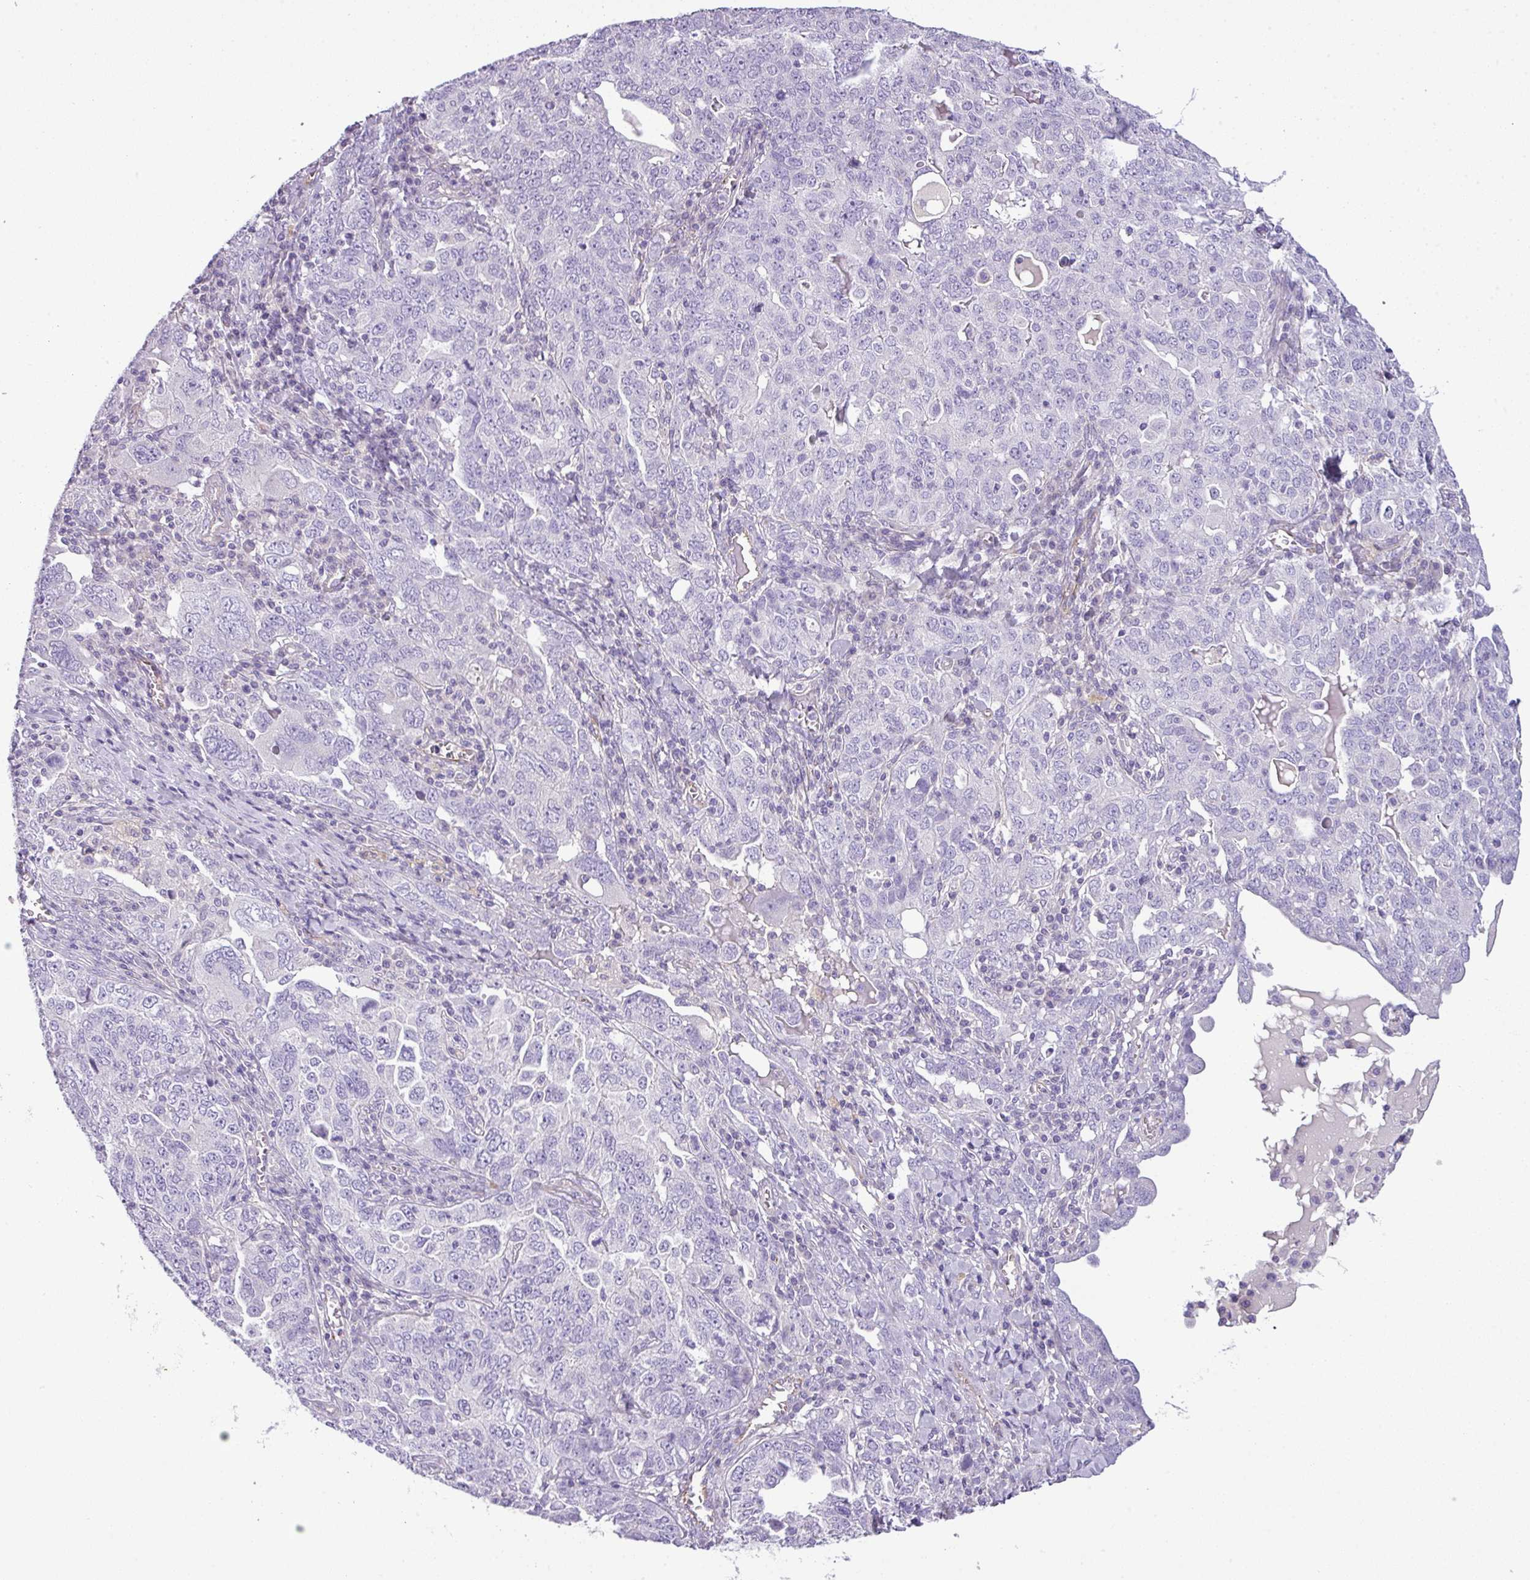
{"staining": {"intensity": "negative", "quantity": "none", "location": "none"}, "tissue": "ovarian cancer", "cell_type": "Tumor cells", "image_type": "cancer", "snomed": [{"axis": "morphology", "description": "Carcinoma, endometroid"}, {"axis": "topography", "description": "Ovary"}], "caption": "An immunohistochemistry (IHC) photomicrograph of endometroid carcinoma (ovarian) is shown. There is no staining in tumor cells of endometroid carcinoma (ovarian).", "gene": "ENSG00000273748", "patient": {"sex": "female", "age": 62}}